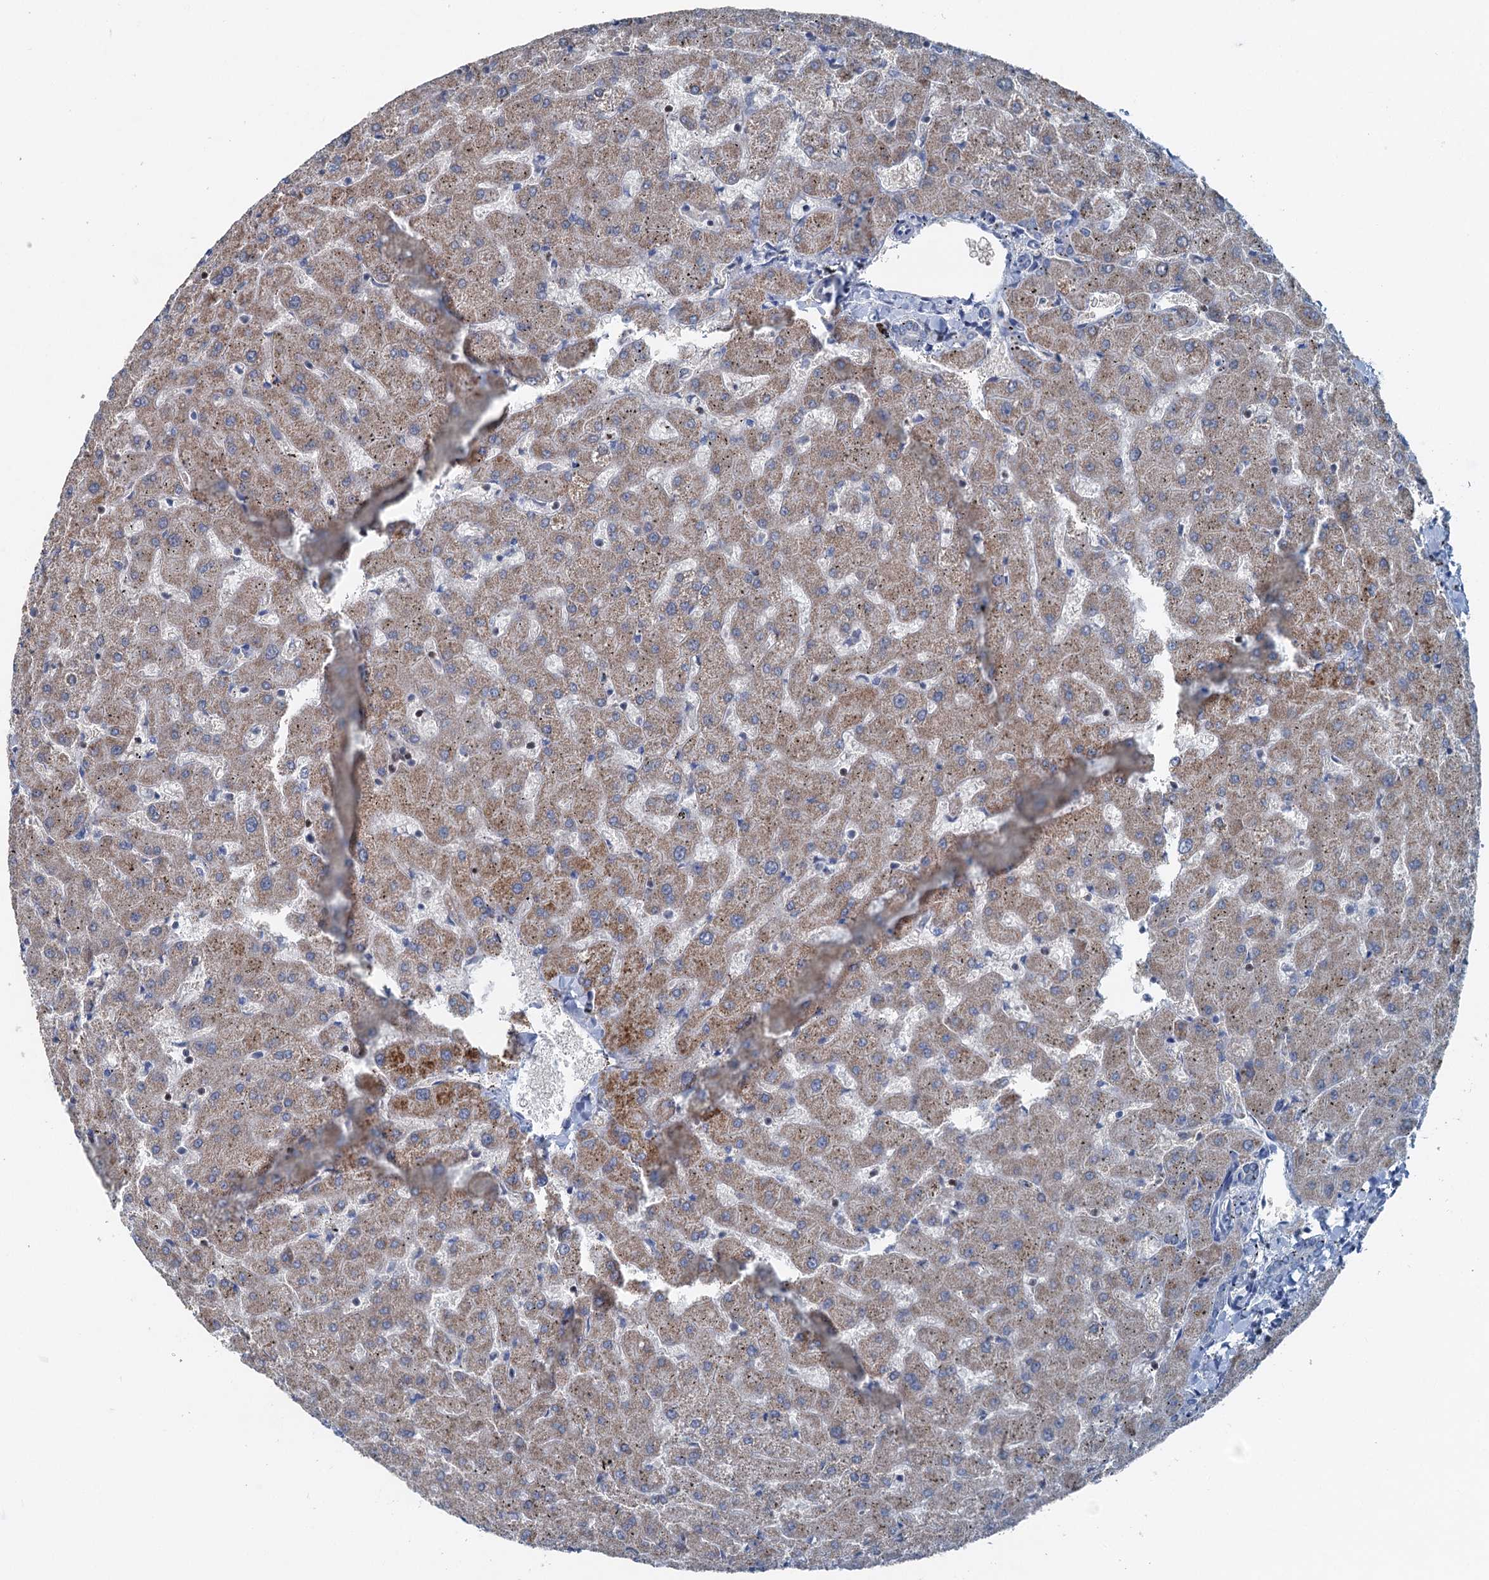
{"staining": {"intensity": "negative", "quantity": "none", "location": "none"}, "tissue": "liver", "cell_type": "Cholangiocytes", "image_type": "normal", "snomed": [{"axis": "morphology", "description": "Normal tissue, NOS"}, {"axis": "topography", "description": "Liver"}], "caption": "Image shows no significant protein staining in cholangiocytes of unremarkable liver. The staining was performed using DAB to visualize the protein expression in brown, while the nuclei were stained in blue with hematoxylin (Magnification: 20x).", "gene": "ELP4", "patient": {"sex": "female", "age": 63}}